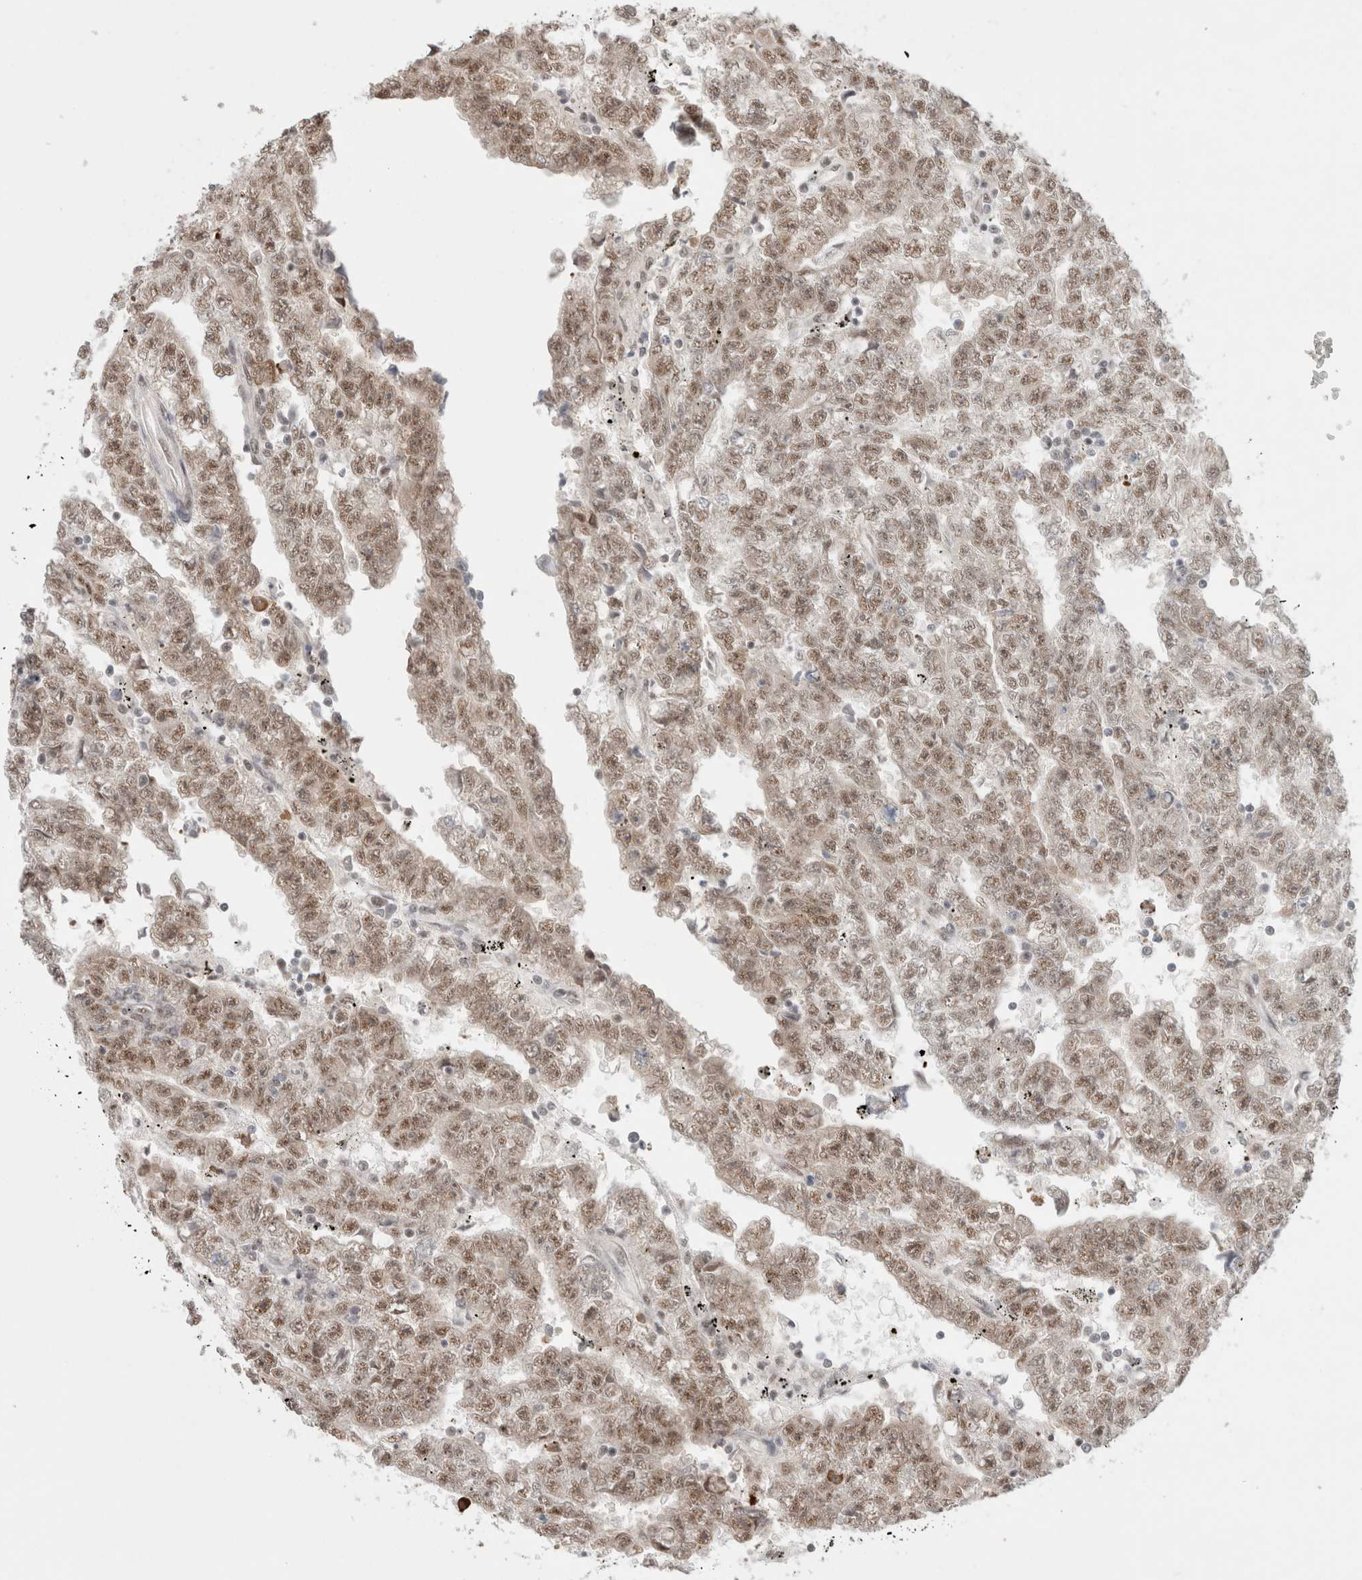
{"staining": {"intensity": "moderate", "quantity": ">75%", "location": "nuclear"}, "tissue": "testis cancer", "cell_type": "Tumor cells", "image_type": "cancer", "snomed": [{"axis": "morphology", "description": "Carcinoma, Embryonal, NOS"}, {"axis": "topography", "description": "Testis"}], "caption": "Protein staining shows moderate nuclear positivity in about >75% of tumor cells in embryonal carcinoma (testis). (brown staining indicates protein expression, while blue staining denotes nuclei).", "gene": "TRMT12", "patient": {"sex": "male", "age": 25}}